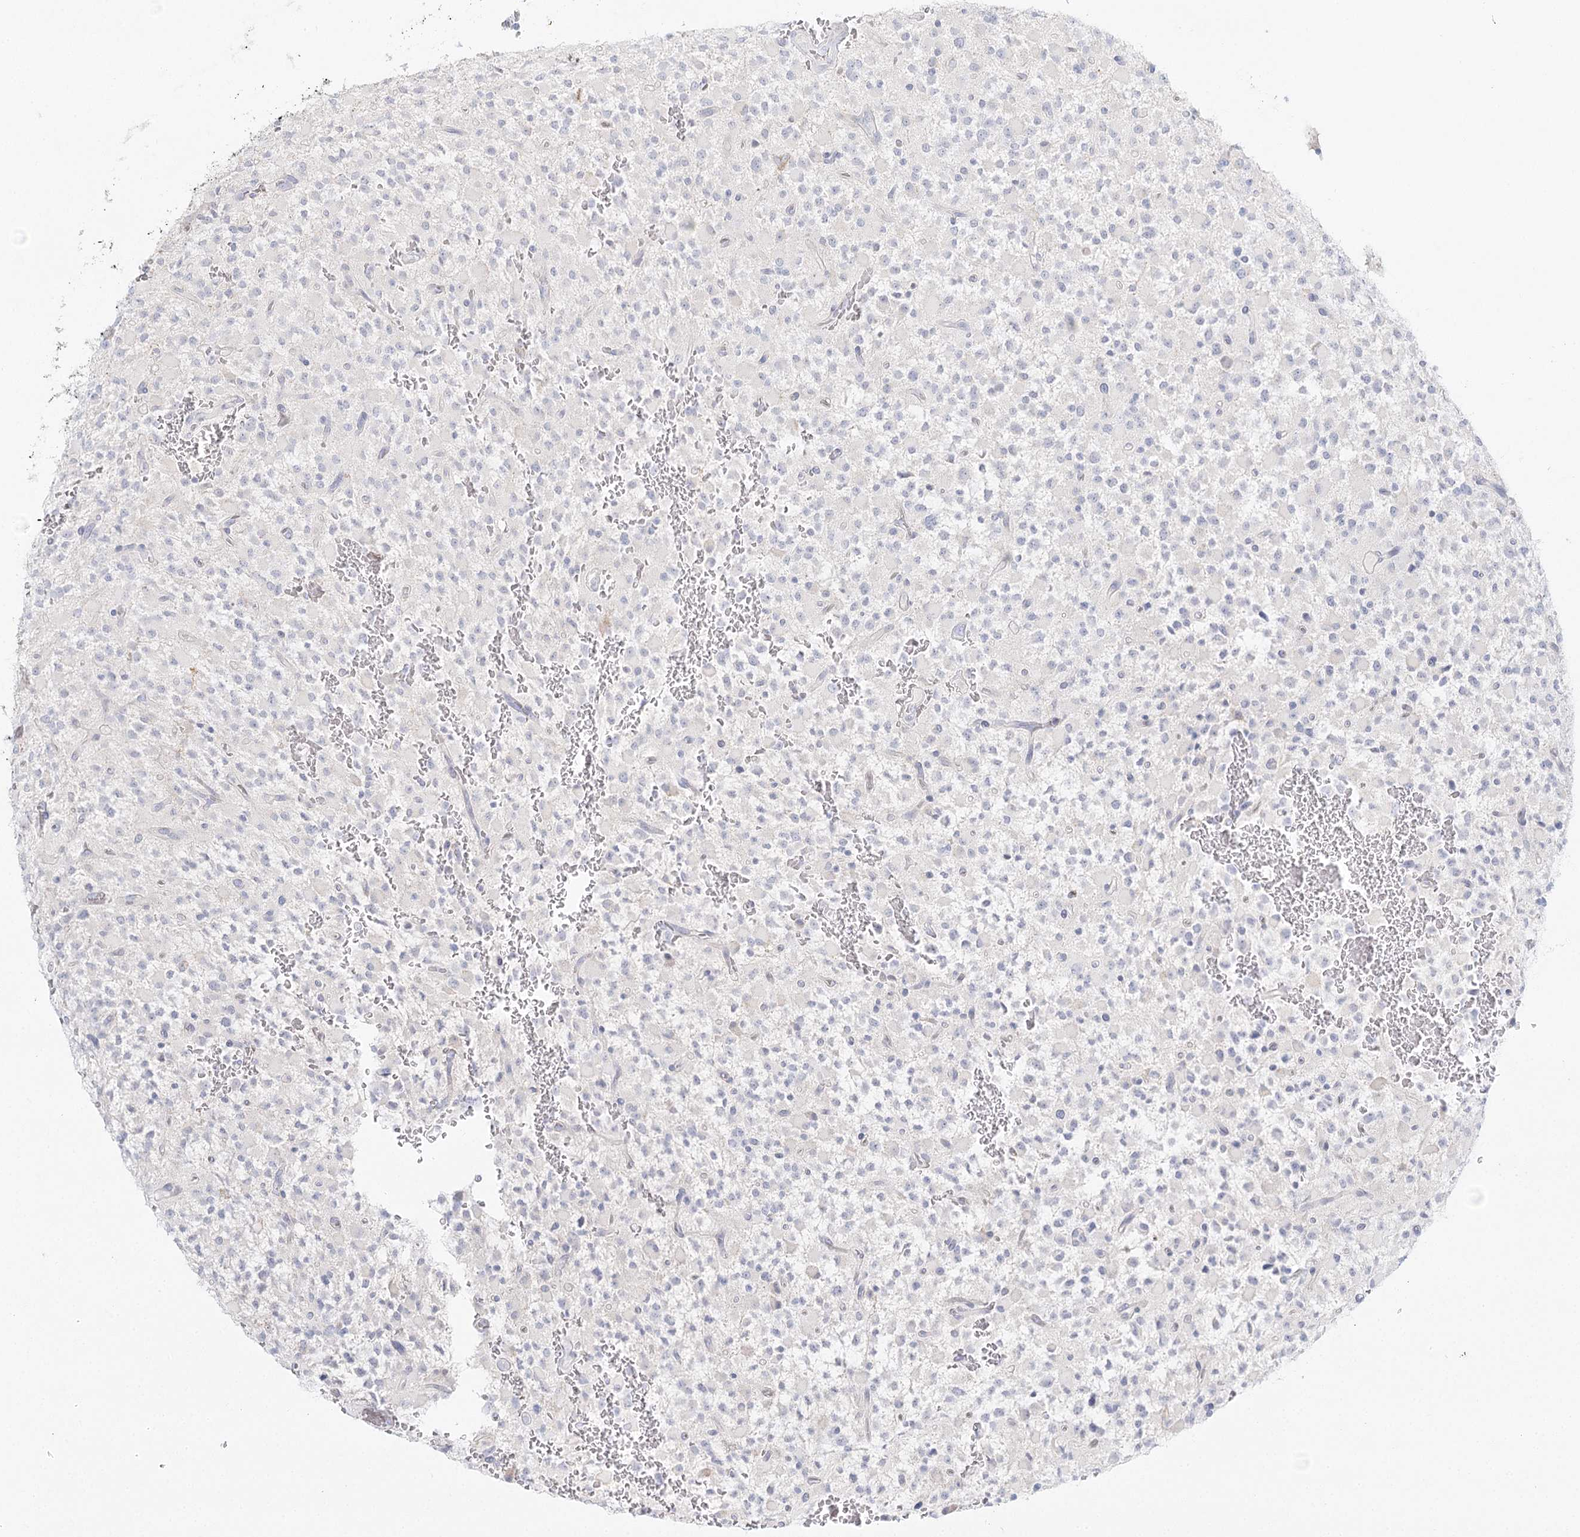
{"staining": {"intensity": "negative", "quantity": "none", "location": "none"}, "tissue": "glioma", "cell_type": "Tumor cells", "image_type": "cancer", "snomed": [{"axis": "morphology", "description": "Glioma, malignant, High grade"}, {"axis": "topography", "description": "Brain"}], "caption": "There is no significant staining in tumor cells of malignant glioma (high-grade).", "gene": "DMGDH", "patient": {"sex": "male", "age": 34}}